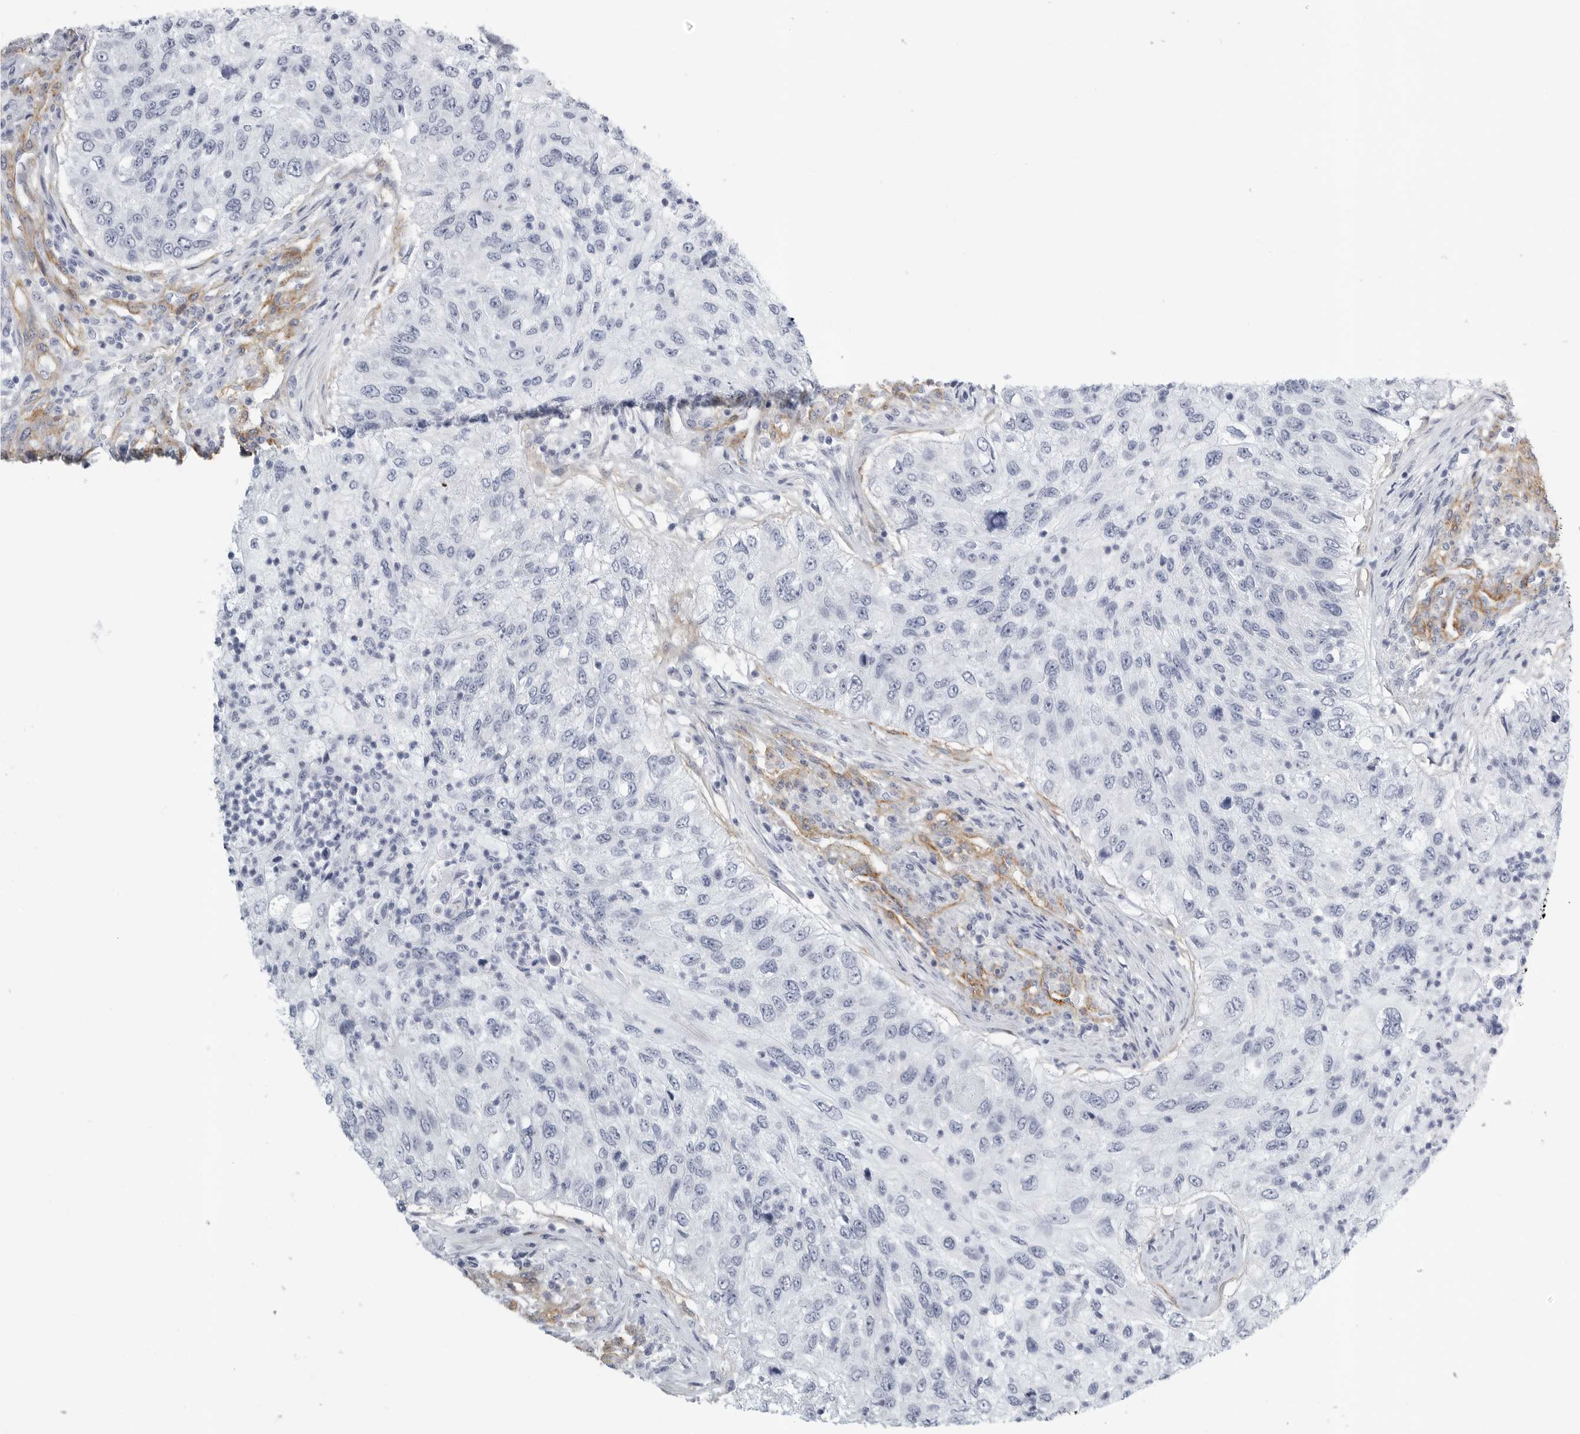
{"staining": {"intensity": "negative", "quantity": "none", "location": "none"}, "tissue": "urothelial cancer", "cell_type": "Tumor cells", "image_type": "cancer", "snomed": [{"axis": "morphology", "description": "Urothelial carcinoma, High grade"}, {"axis": "topography", "description": "Urinary bladder"}], "caption": "High magnification brightfield microscopy of urothelial cancer stained with DAB (brown) and counterstained with hematoxylin (blue): tumor cells show no significant positivity.", "gene": "TNR", "patient": {"sex": "female", "age": 60}}